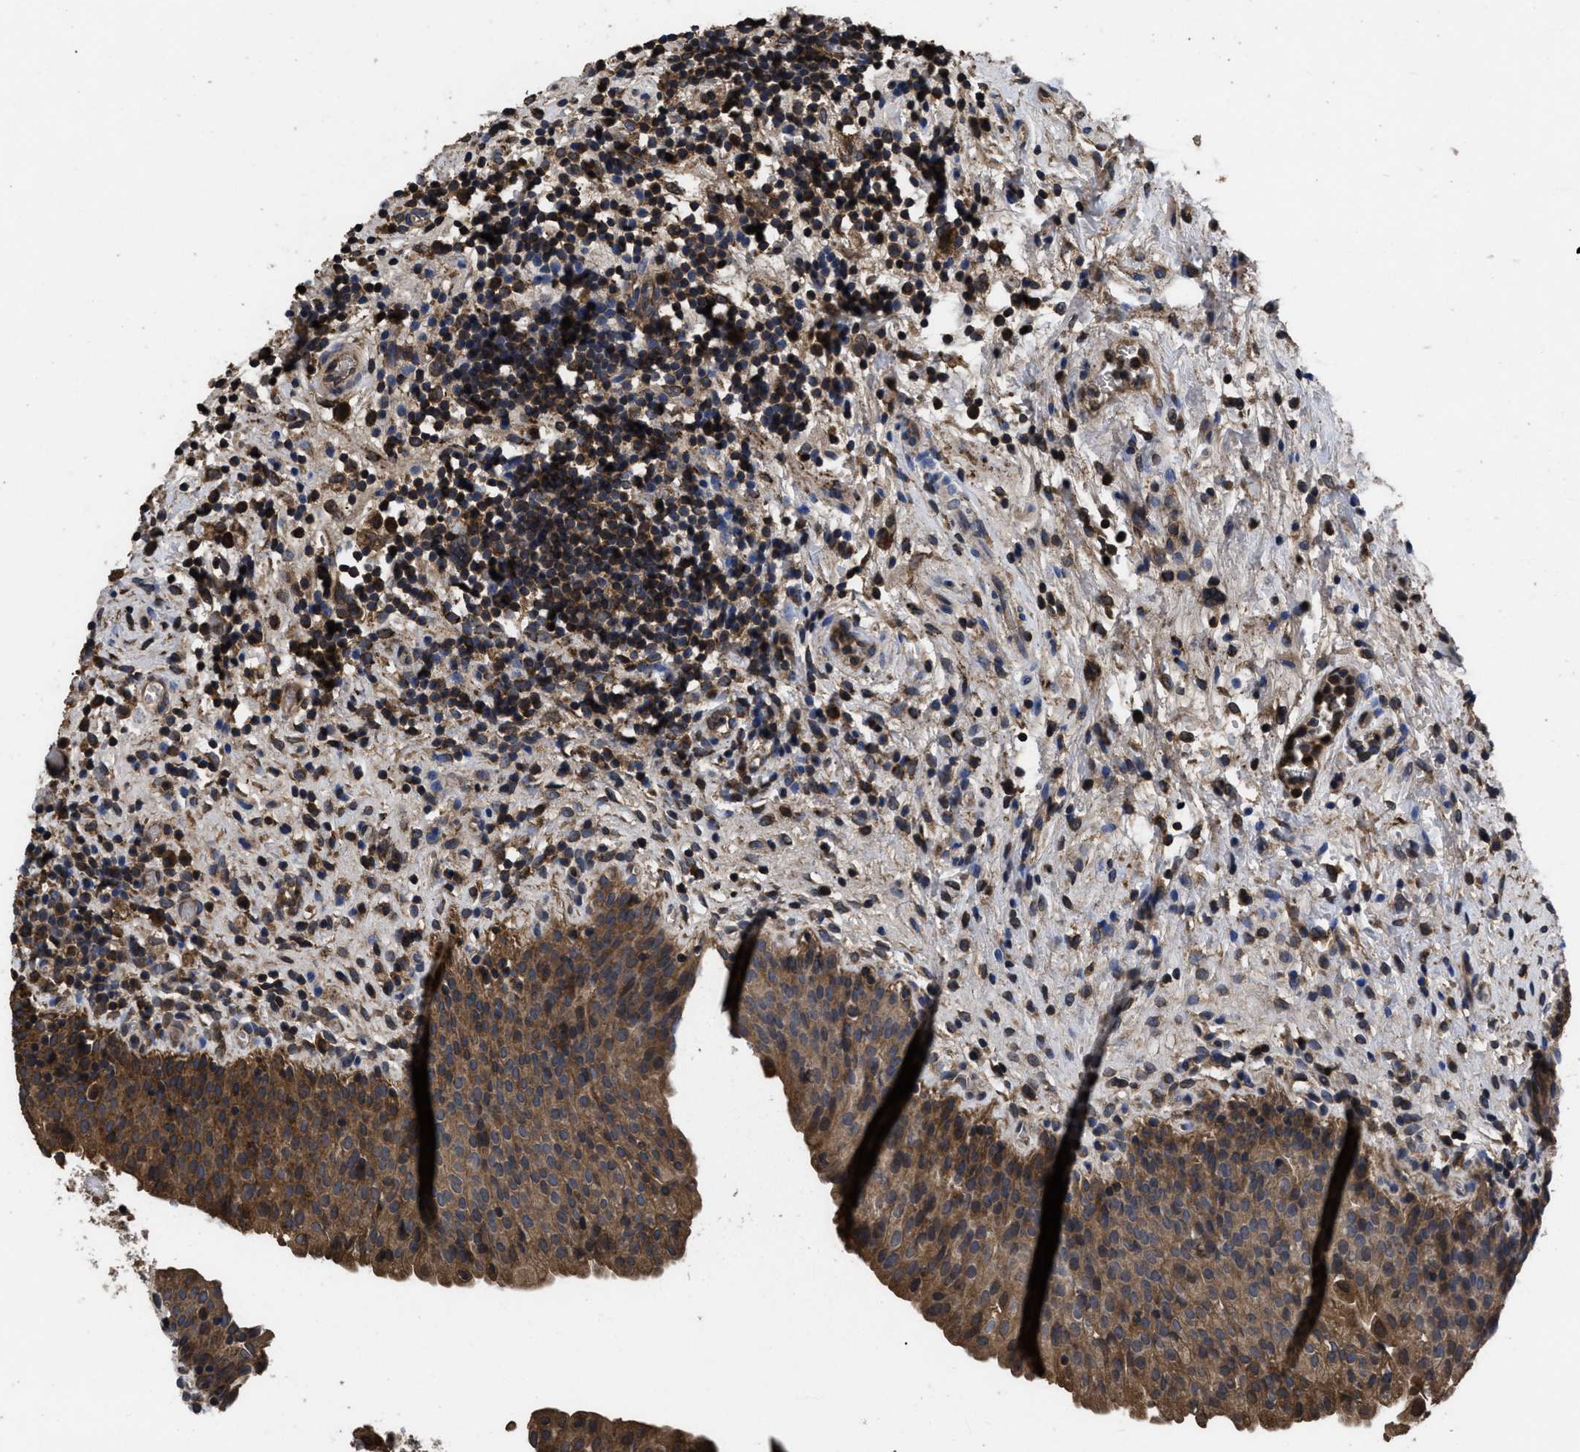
{"staining": {"intensity": "moderate", "quantity": ">75%", "location": "cytoplasmic/membranous"}, "tissue": "urinary bladder", "cell_type": "Urothelial cells", "image_type": "normal", "snomed": [{"axis": "morphology", "description": "Normal tissue, NOS"}, {"axis": "topography", "description": "Urinary bladder"}], "caption": "About >75% of urothelial cells in unremarkable urinary bladder demonstrate moderate cytoplasmic/membranous protein staining as visualized by brown immunohistochemical staining.", "gene": "LRRC3", "patient": {"sex": "male", "age": 37}}